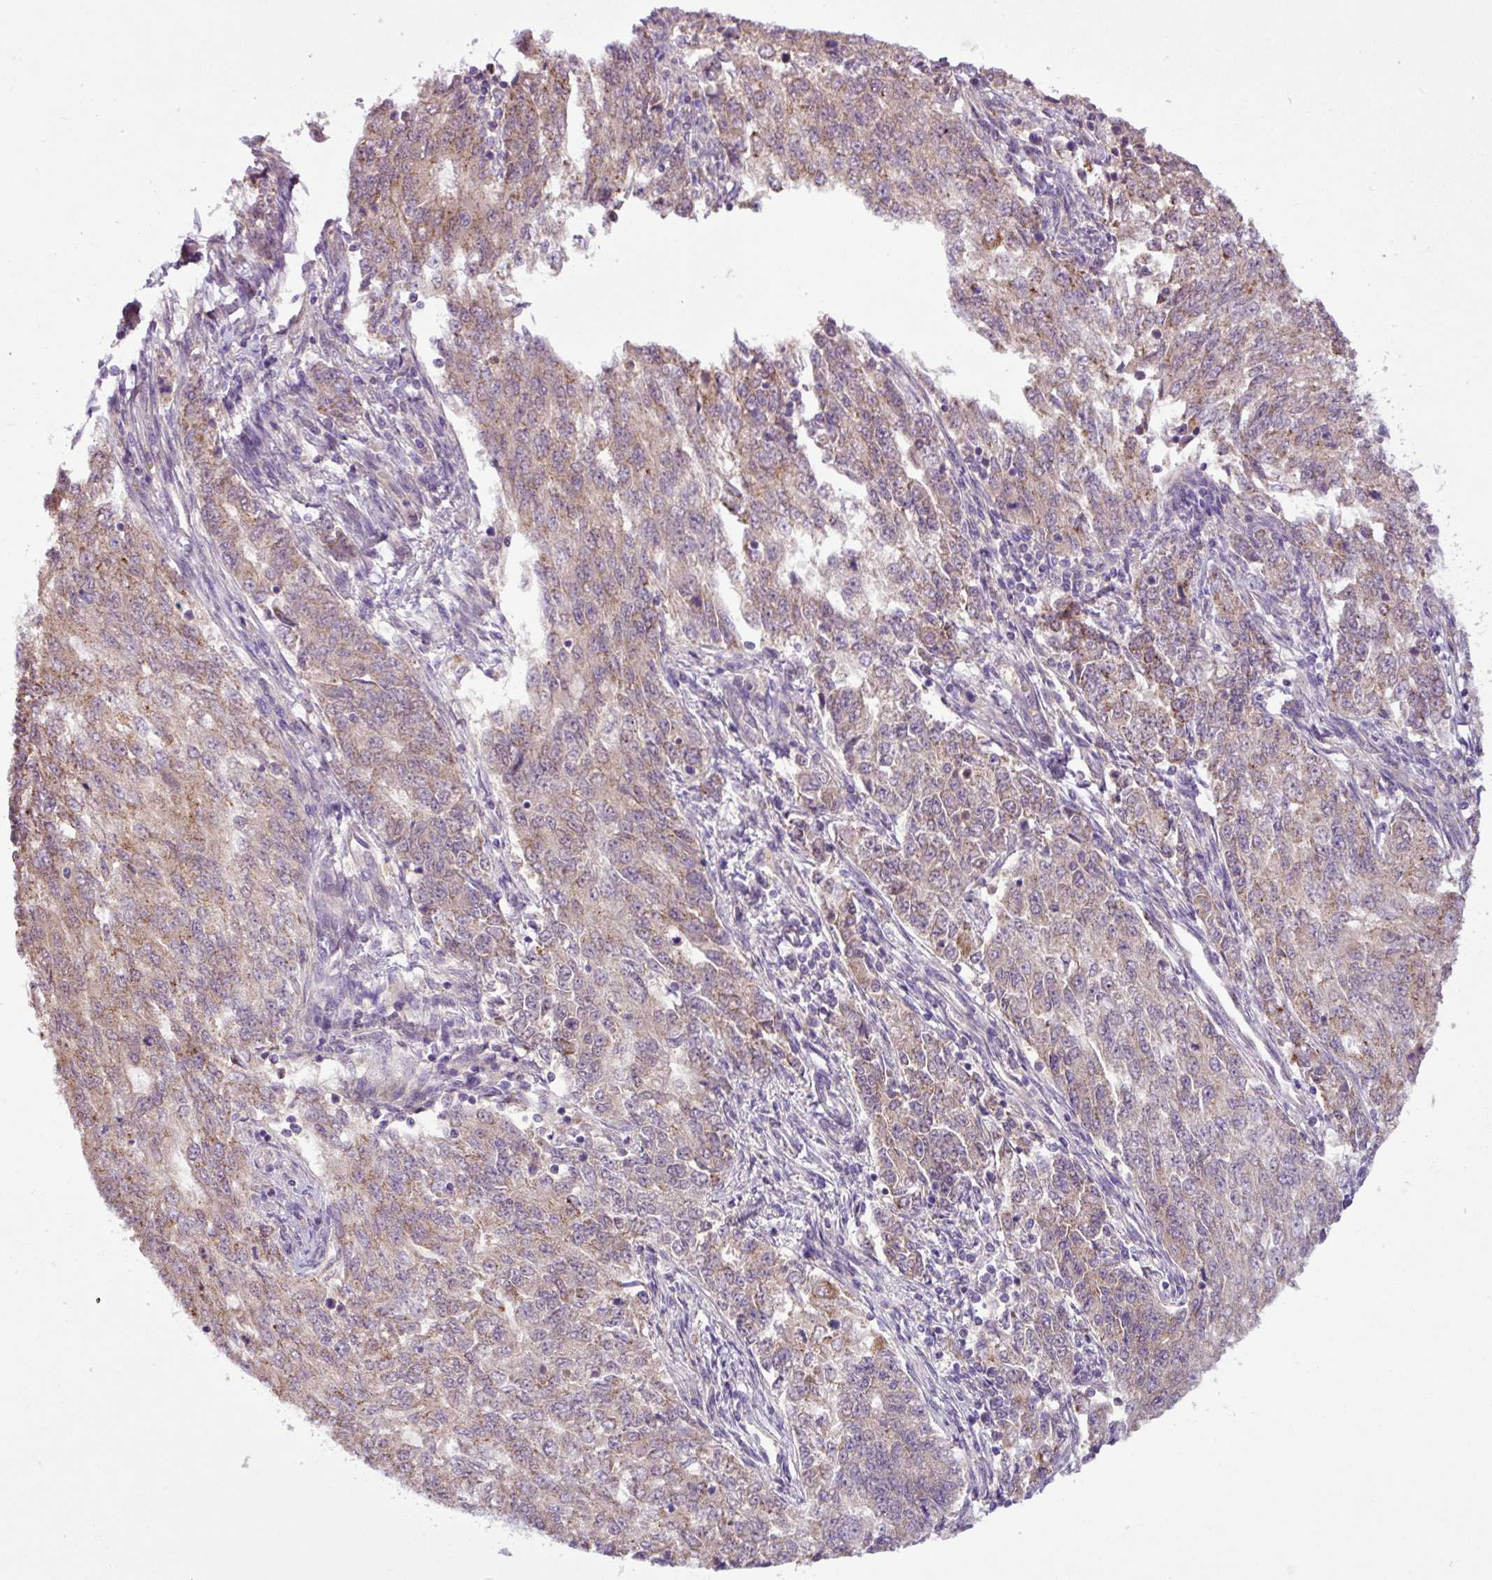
{"staining": {"intensity": "moderate", "quantity": ">75%", "location": "cytoplasmic/membranous"}, "tissue": "endometrial cancer", "cell_type": "Tumor cells", "image_type": "cancer", "snomed": [{"axis": "morphology", "description": "Adenocarcinoma, NOS"}, {"axis": "topography", "description": "Endometrium"}], "caption": "IHC (DAB) staining of endometrial adenocarcinoma displays moderate cytoplasmic/membranous protein expression in about >75% of tumor cells.", "gene": "TONSL", "patient": {"sex": "female", "age": 50}}